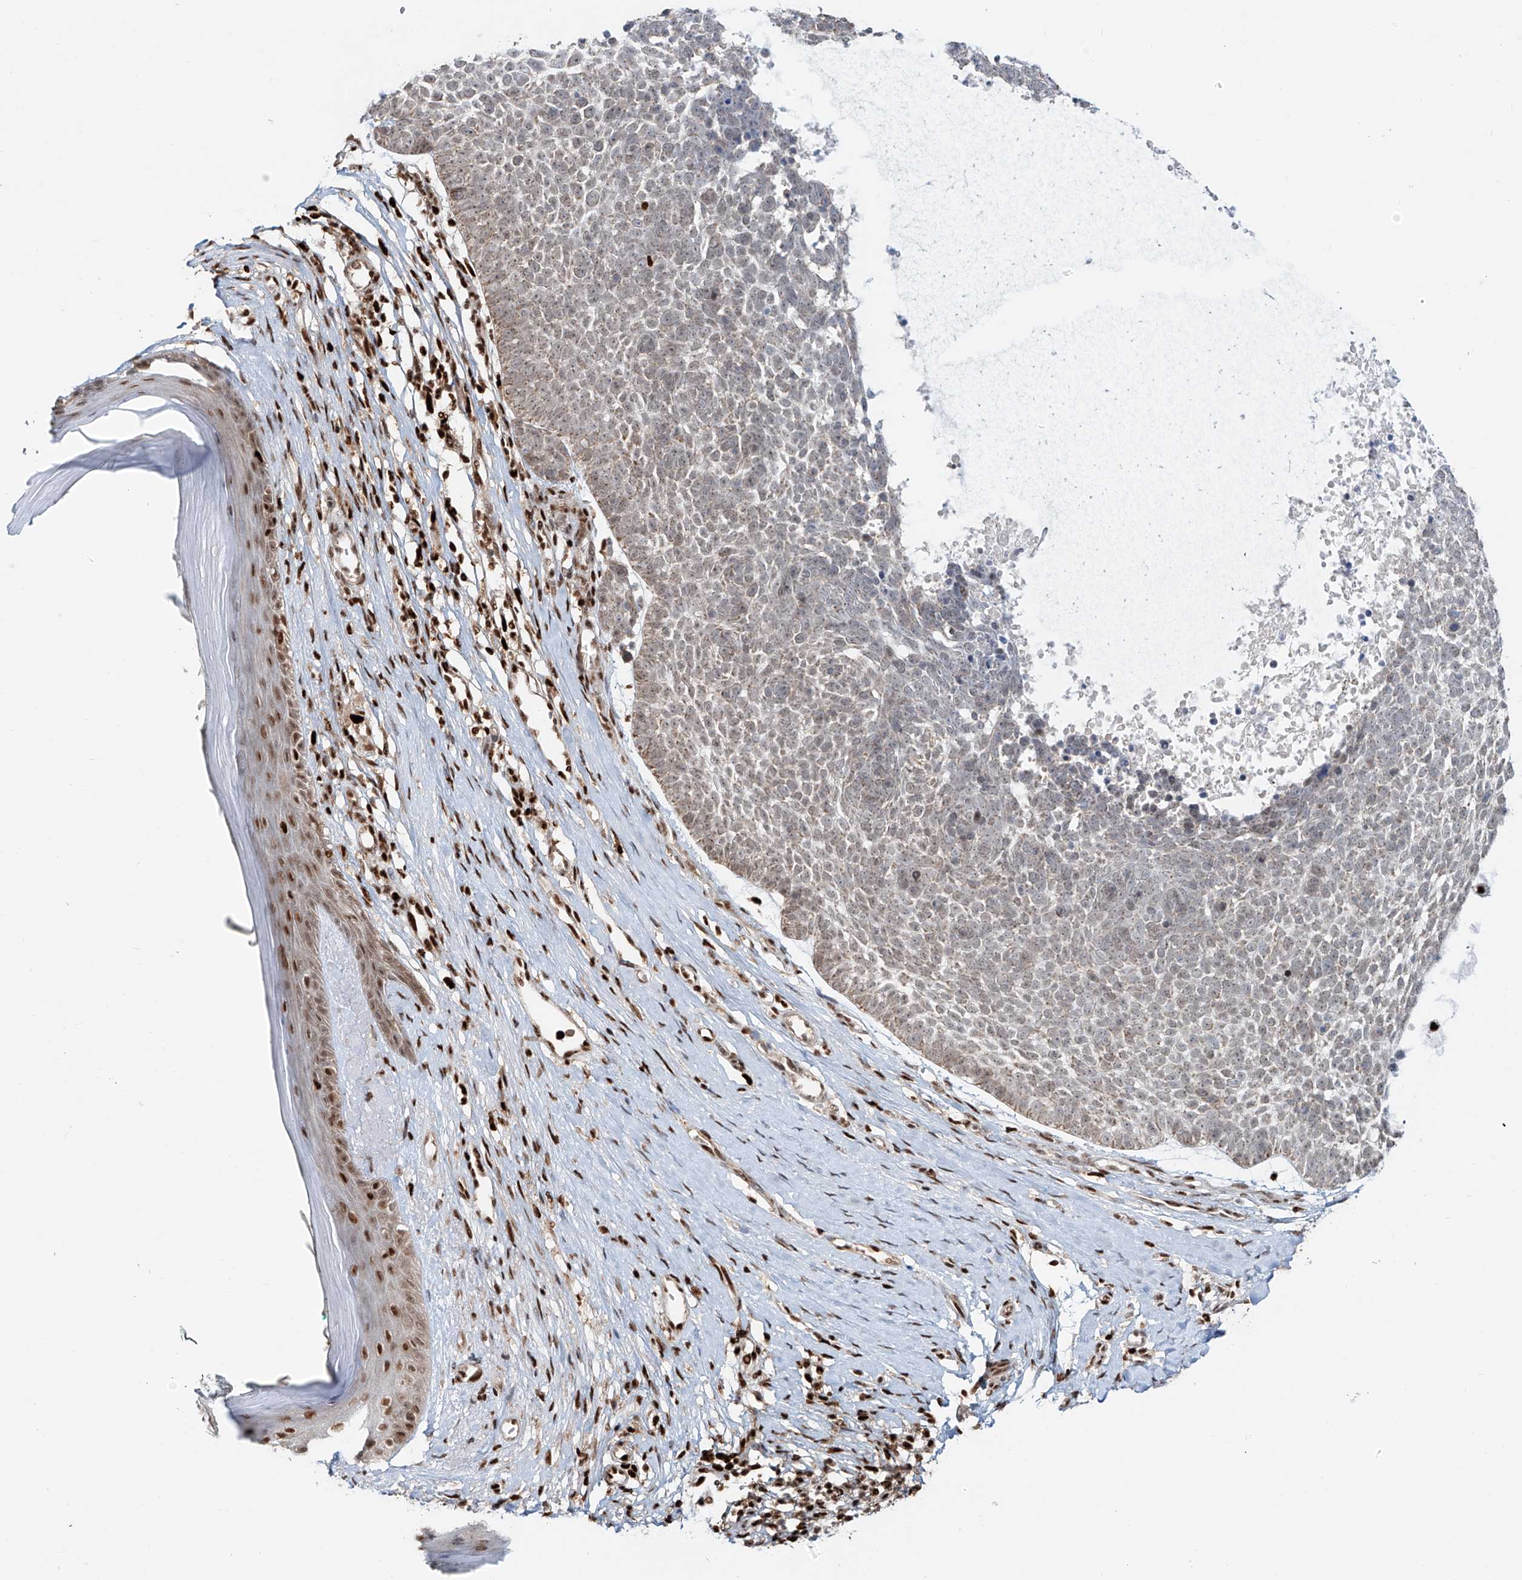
{"staining": {"intensity": "weak", "quantity": "<25%", "location": "cytoplasmic/membranous"}, "tissue": "skin cancer", "cell_type": "Tumor cells", "image_type": "cancer", "snomed": [{"axis": "morphology", "description": "Basal cell carcinoma"}, {"axis": "topography", "description": "Skin"}], "caption": "Protein analysis of skin cancer exhibits no significant positivity in tumor cells.", "gene": "DZIP1L", "patient": {"sex": "female", "age": 81}}